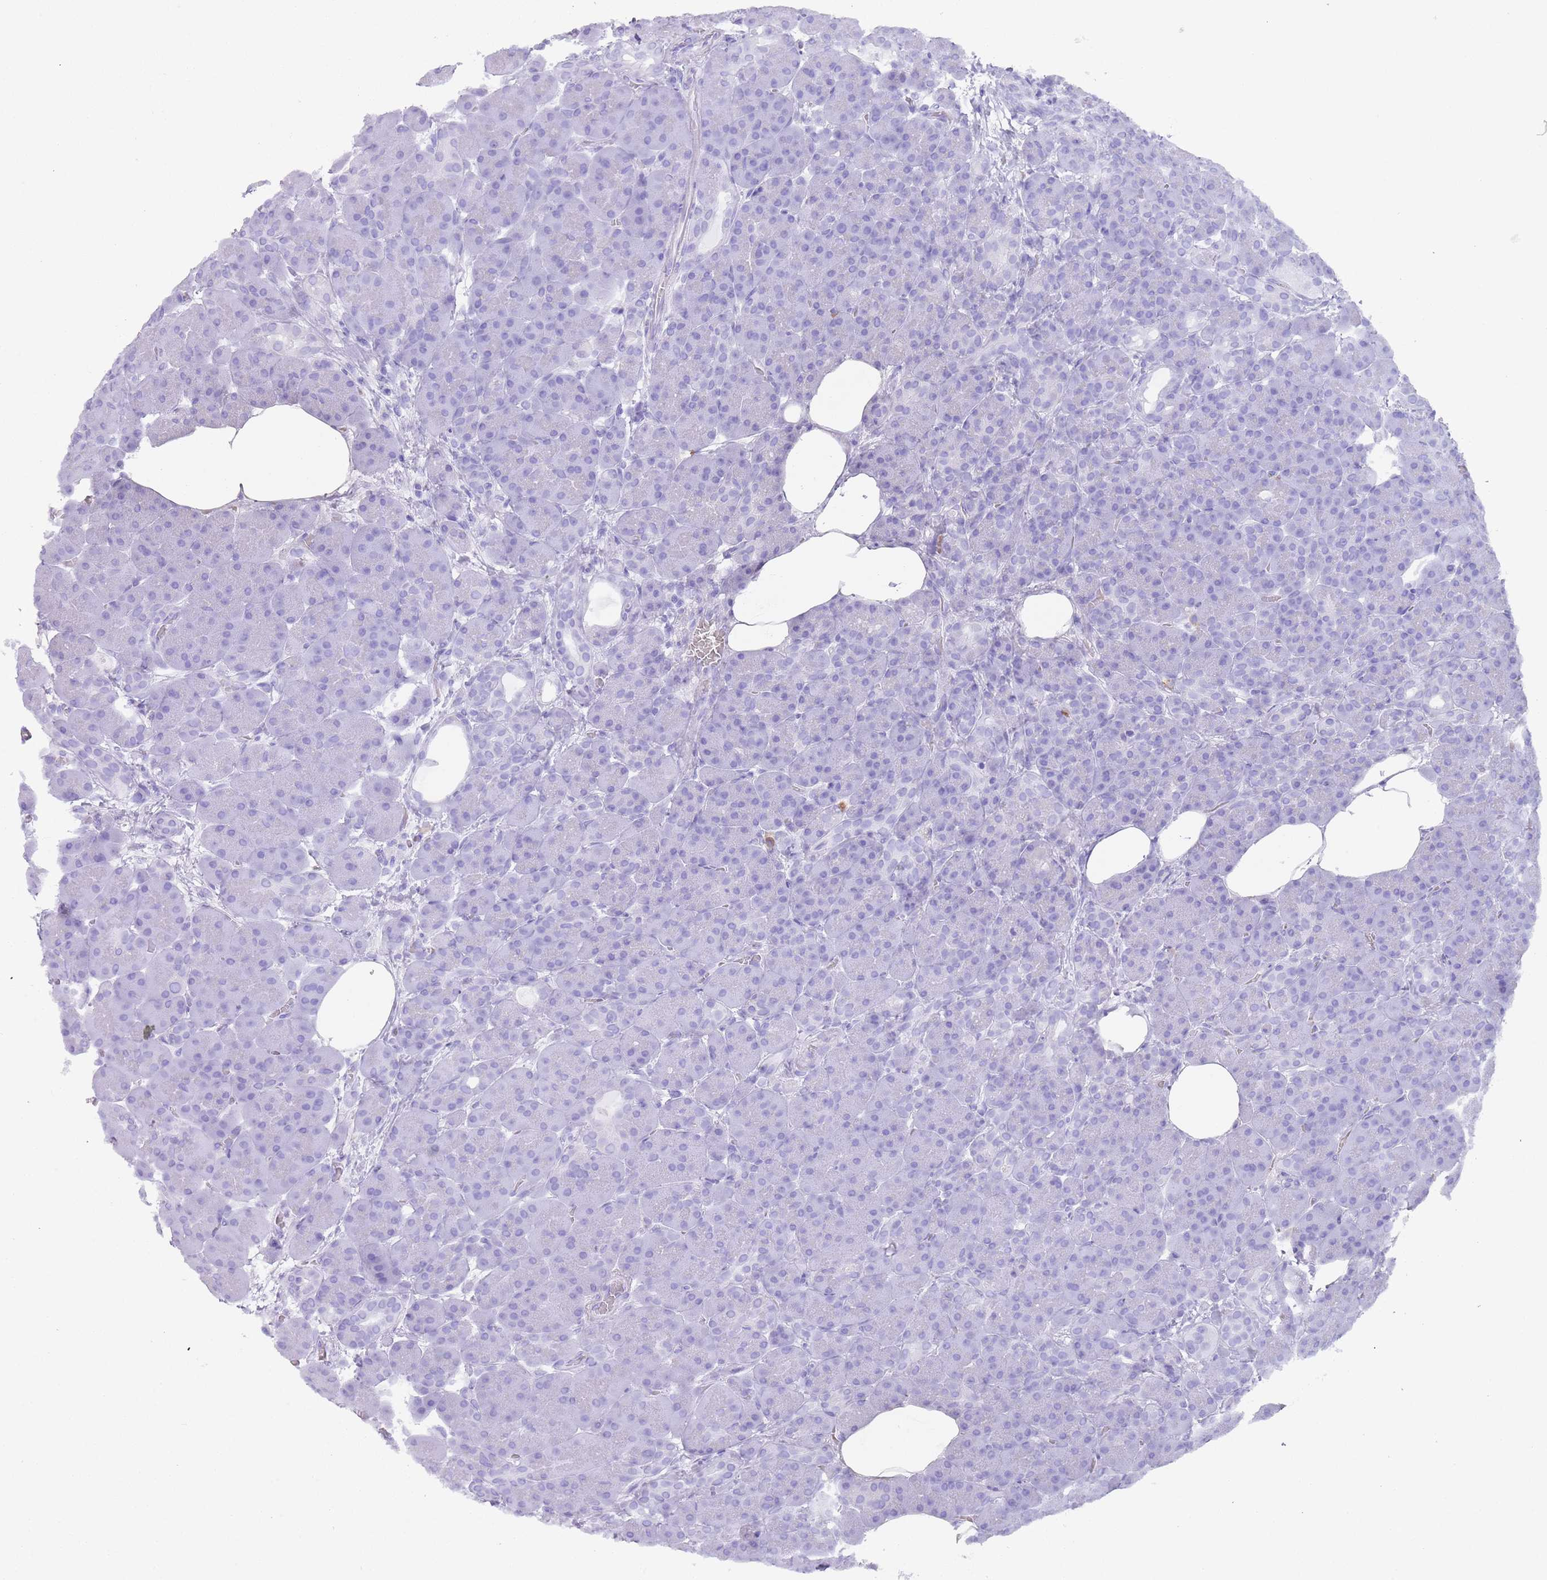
{"staining": {"intensity": "negative", "quantity": "none", "location": "none"}, "tissue": "pancreas", "cell_type": "Exocrine glandular cells", "image_type": "normal", "snomed": [{"axis": "morphology", "description": "Normal tissue, NOS"}, {"axis": "topography", "description": "Pancreas"}], "caption": "IHC of benign human pancreas displays no positivity in exocrine glandular cells.", "gene": "MYADML2", "patient": {"sex": "male", "age": 63}}